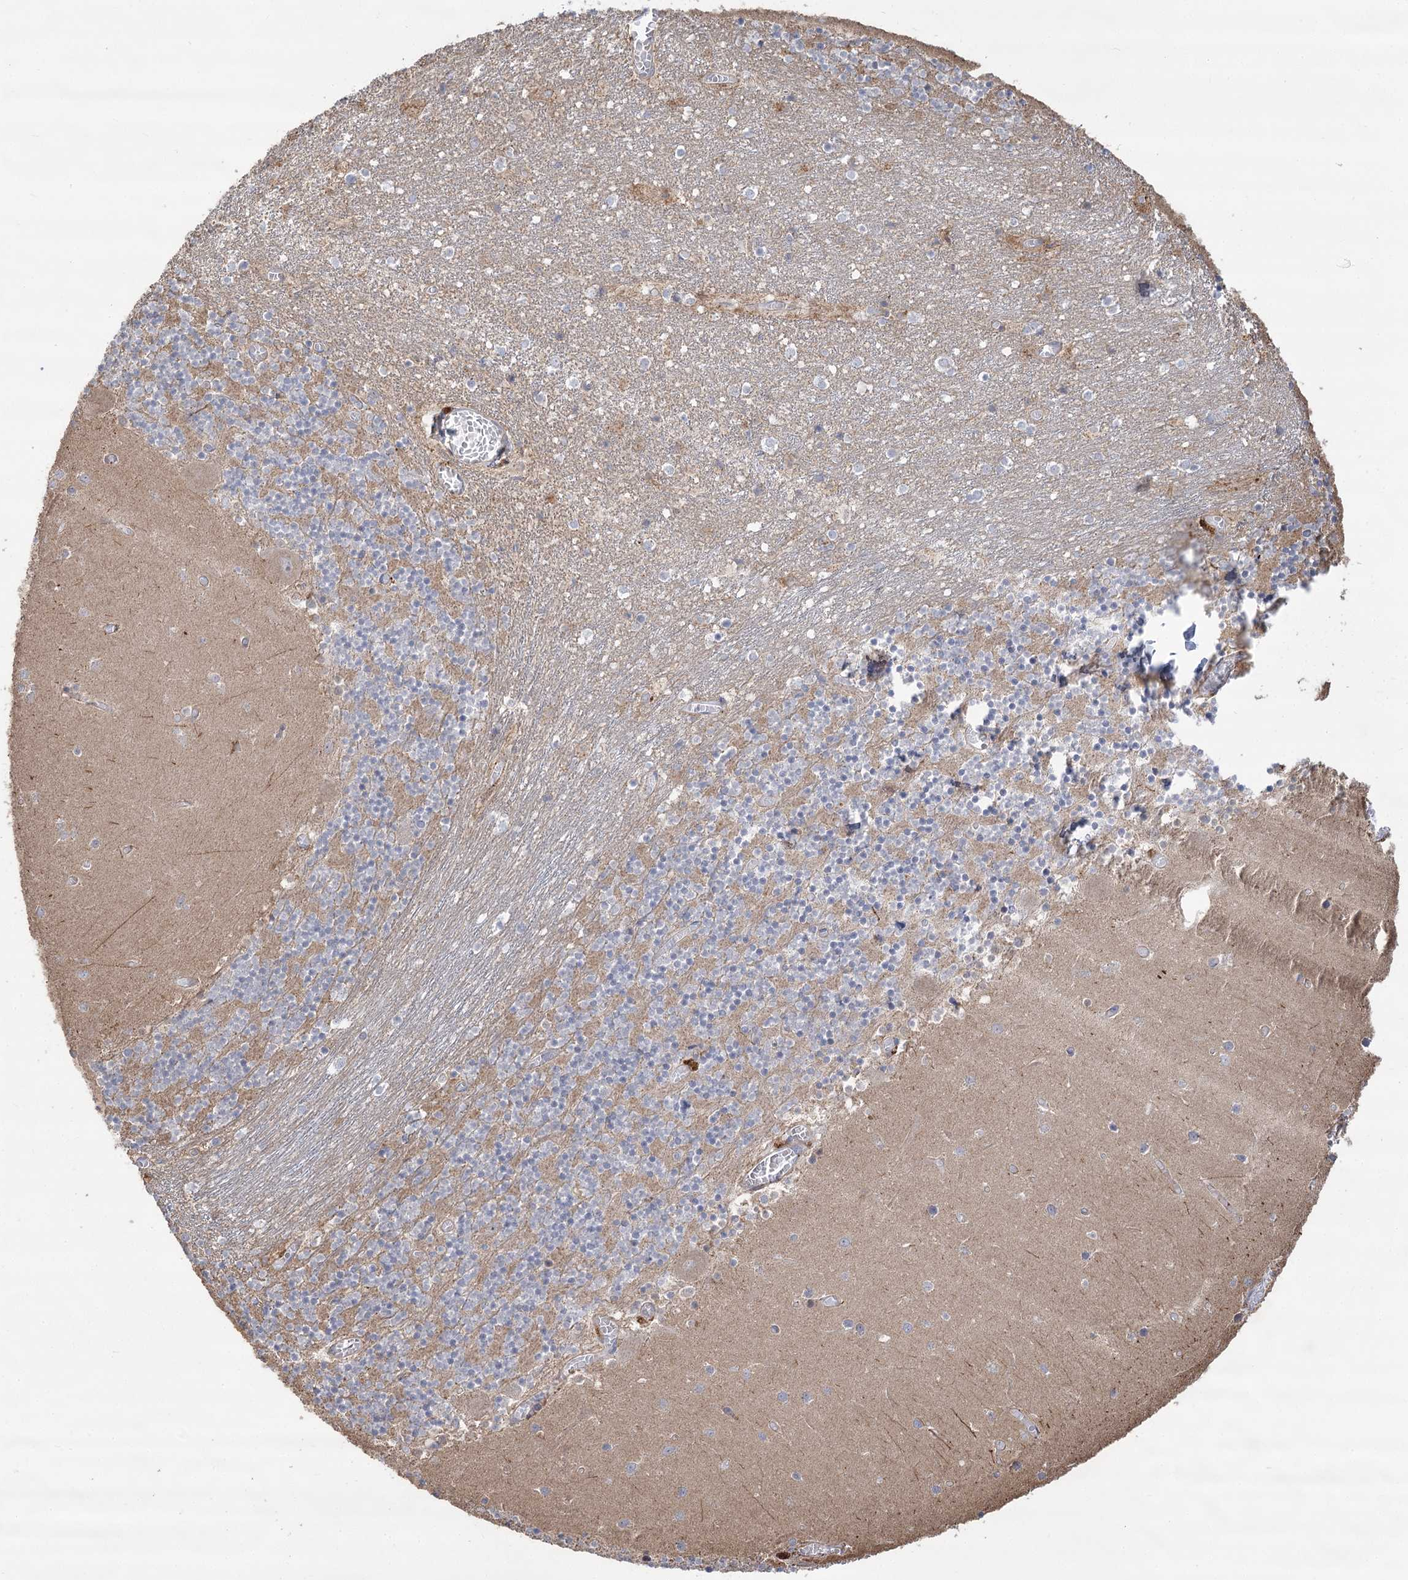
{"staining": {"intensity": "negative", "quantity": "none", "location": "none"}, "tissue": "cerebellum", "cell_type": "Cells in granular layer", "image_type": "normal", "snomed": [{"axis": "morphology", "description": "Normal tissue, NOS"}, {"axis": "topography", "description": "Cerebellum"}], "caption": "Immunohistochemistry (IHC) image of unremarkable cerebellum stained for a protein (brown), which reveals no positivity in cells in granular layer. (DAB (3,3'-diaminobenzidine) IHC with hematoxylin counter stain).", "gene": "RNF24", "patient": {"sex": "female", "age": 28}}